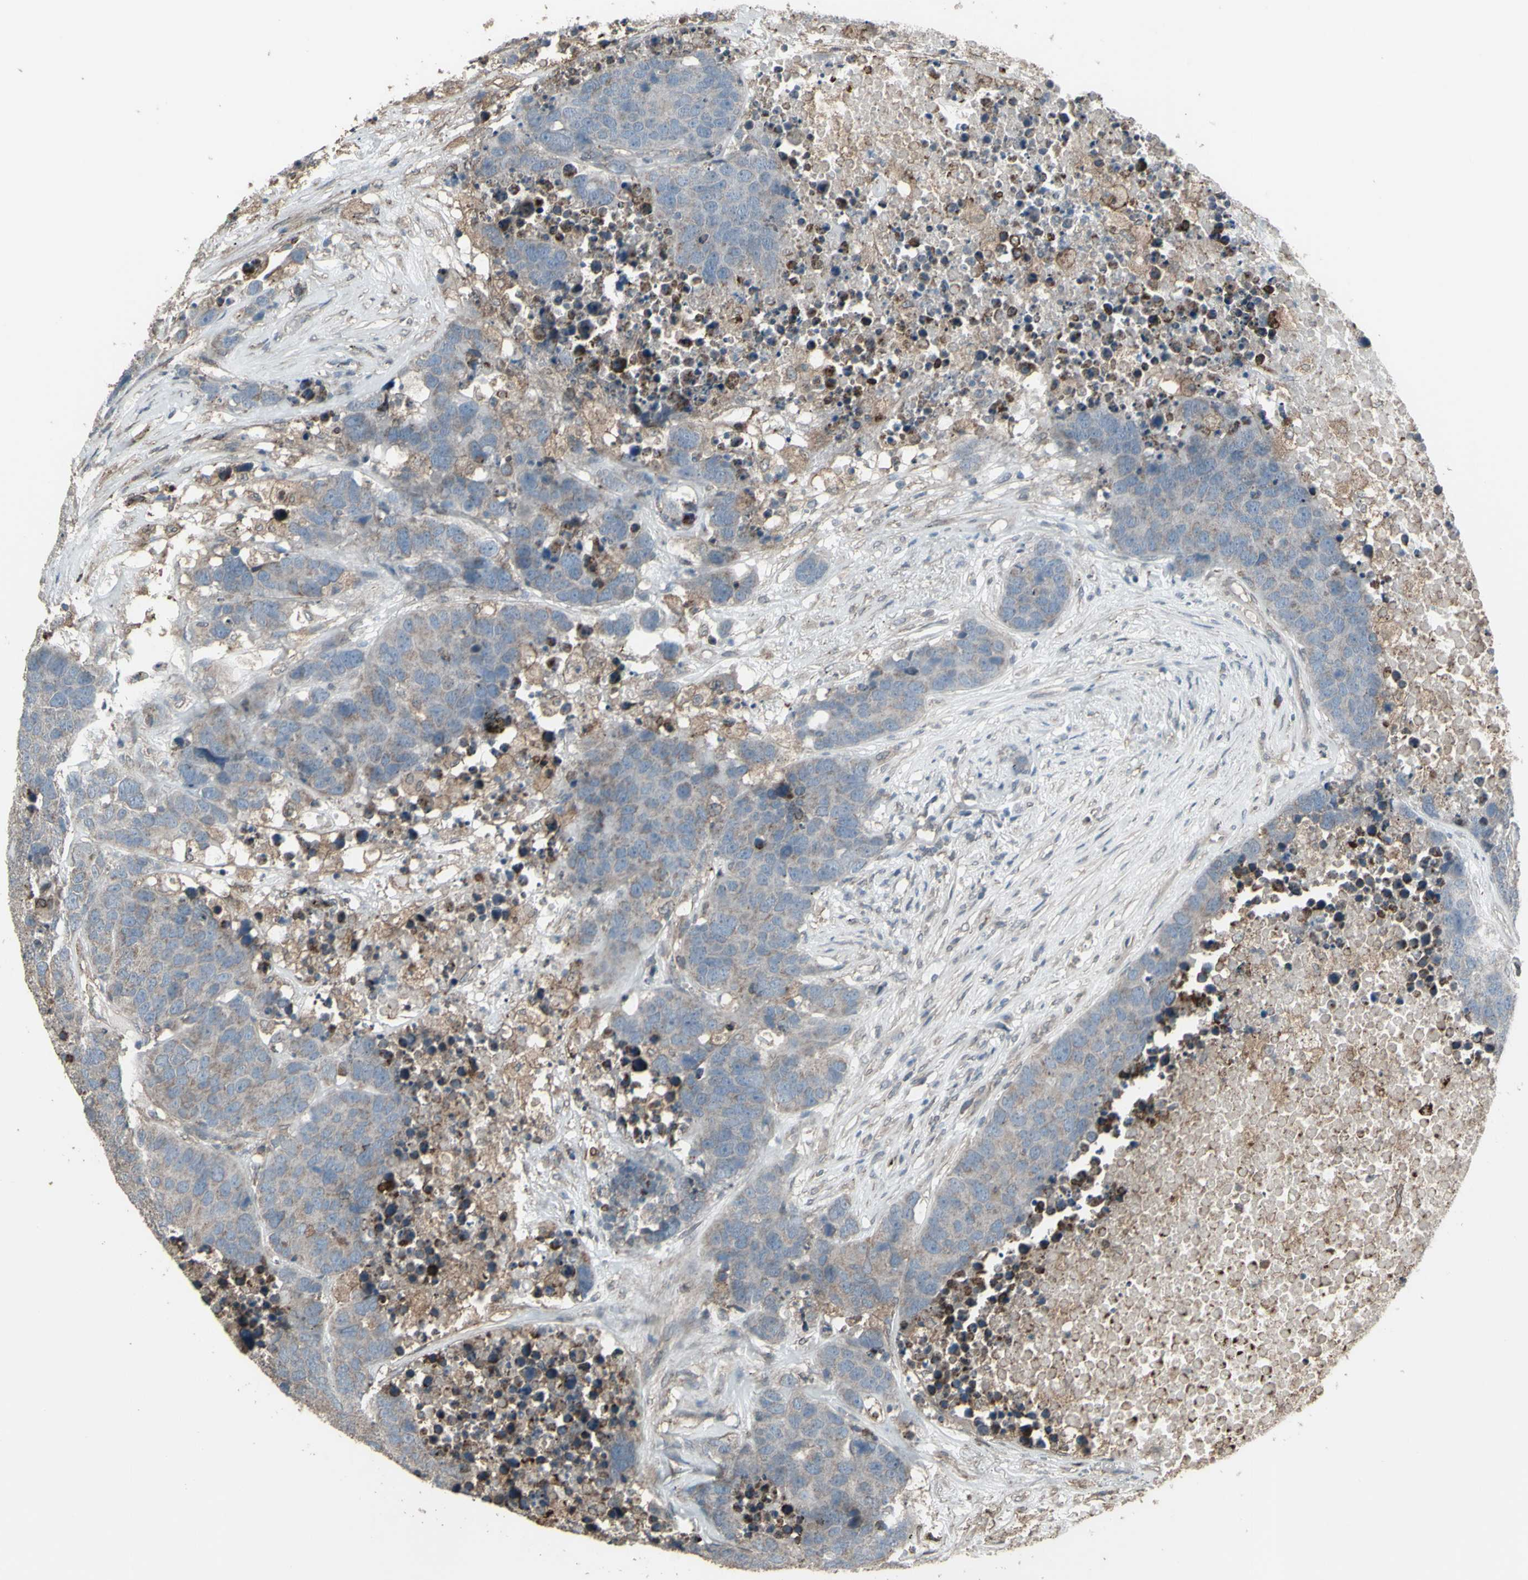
{"staining": {"intensity": "negative", "quantity": "none", "location": "none"}, "tissue": "carcinoid", "cell_type": "Tumor cells", "image_type": "cancer", "snomed": [{"axis": "morphology", "description": "Carcinoid, malignant, NOS"}, {"axis": "topography", "description": "Lung"}], "caption": "Tumor cells are negative for brown protein staining in carcinoid. (DAB (3,3'-diaminobenzidine) immunohistochemistry with hematoxylin counter stain).", "gene": "SMO", "patient": {"sex": "male", "age": 60}}